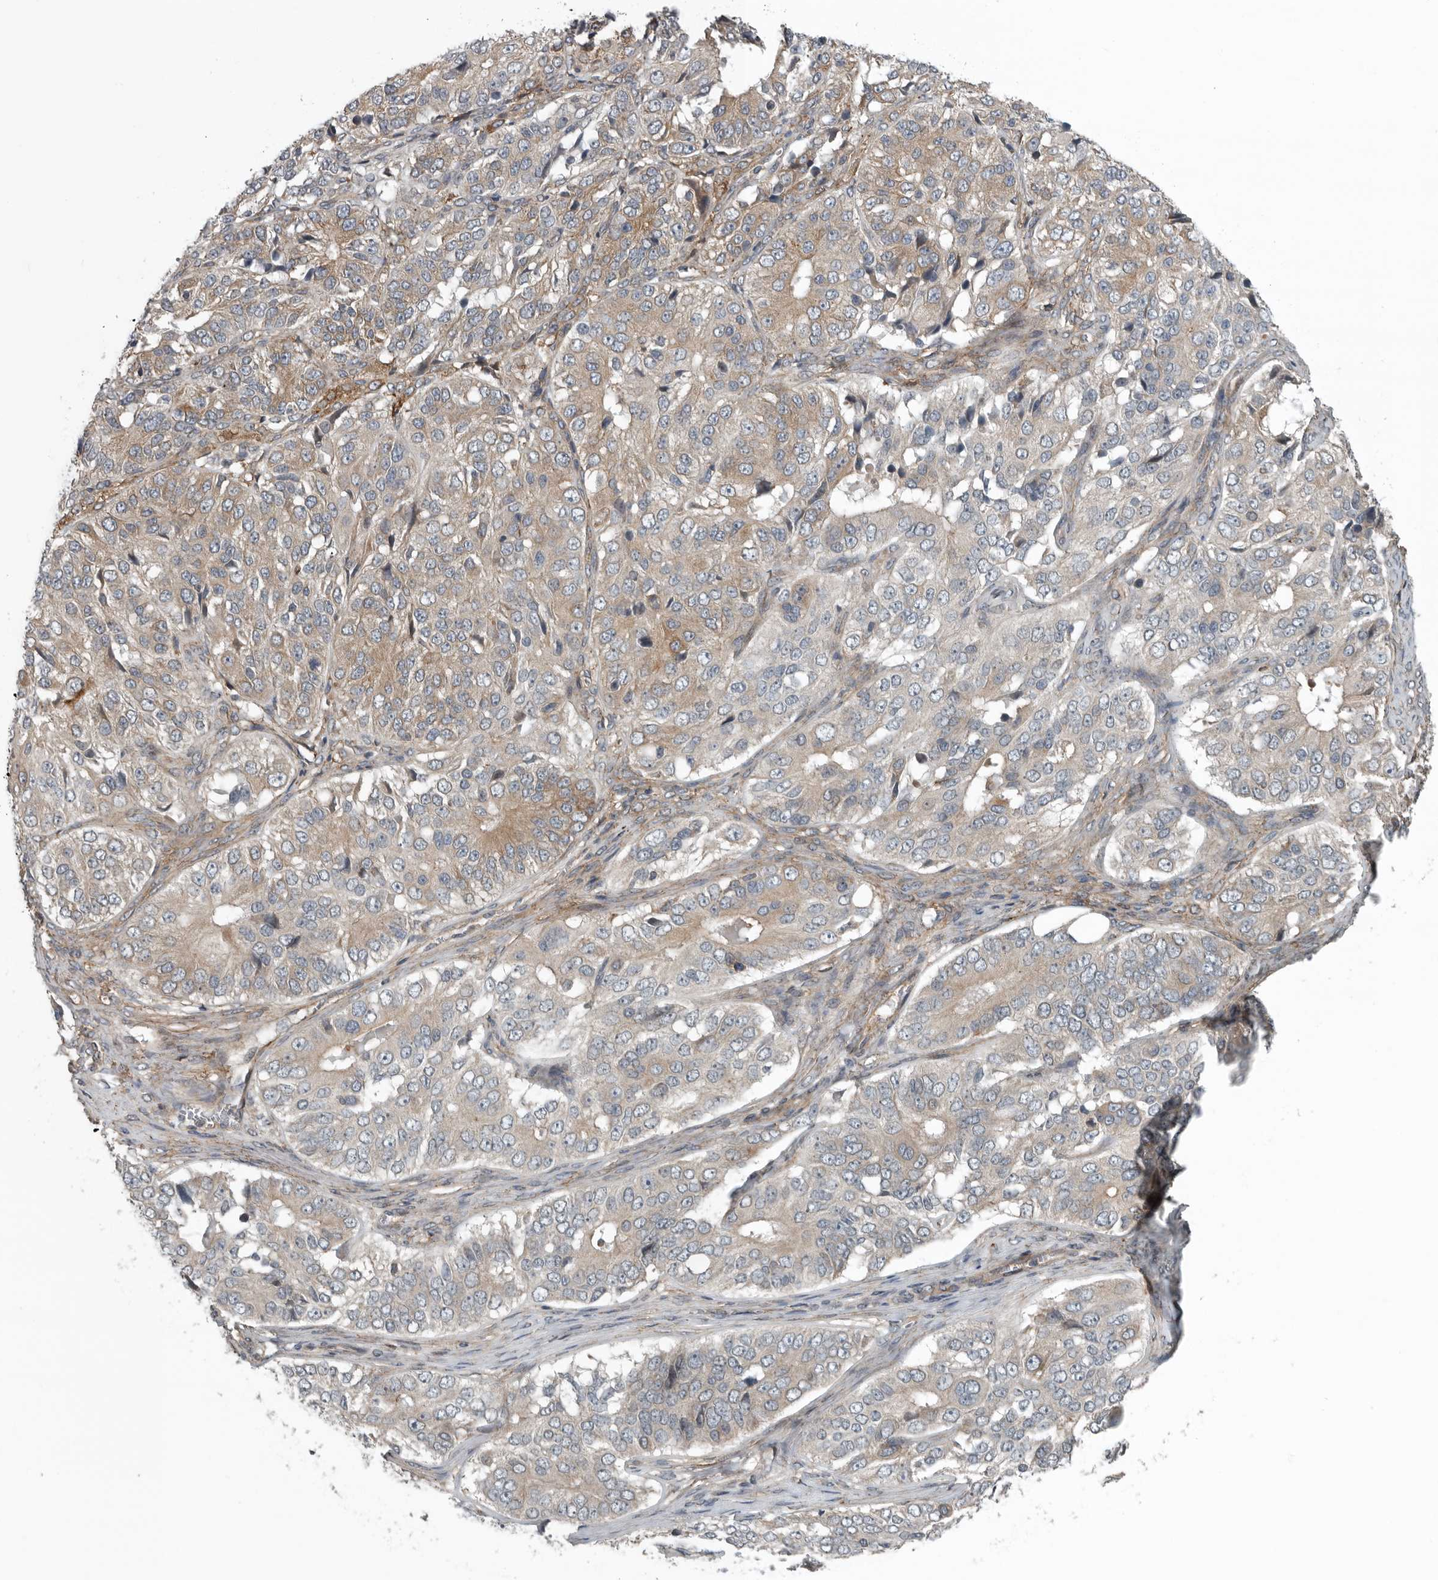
{"staining": {"intensity": "negative", "quantity": "none", "location": "none"}, "tissue": "ovarian cancer", "cell_type": "Tumor cells", "image_type": "cancer", "snomed": [{"axis": "morphology", "description": "Carcinoma, endometroid"}, {"axis": "topography", "description": "Ovary"}], "caption": "Tumor cells are negative for brown protein staining in ovarian cancer. Brightfield microscopy of immunohistochemistry (IHC) stained with DAB (brown) and hematoxylin (blue), captured at high magnification.", "gene": "AMFR", "patient": {"sex": "female", "age": 51}}